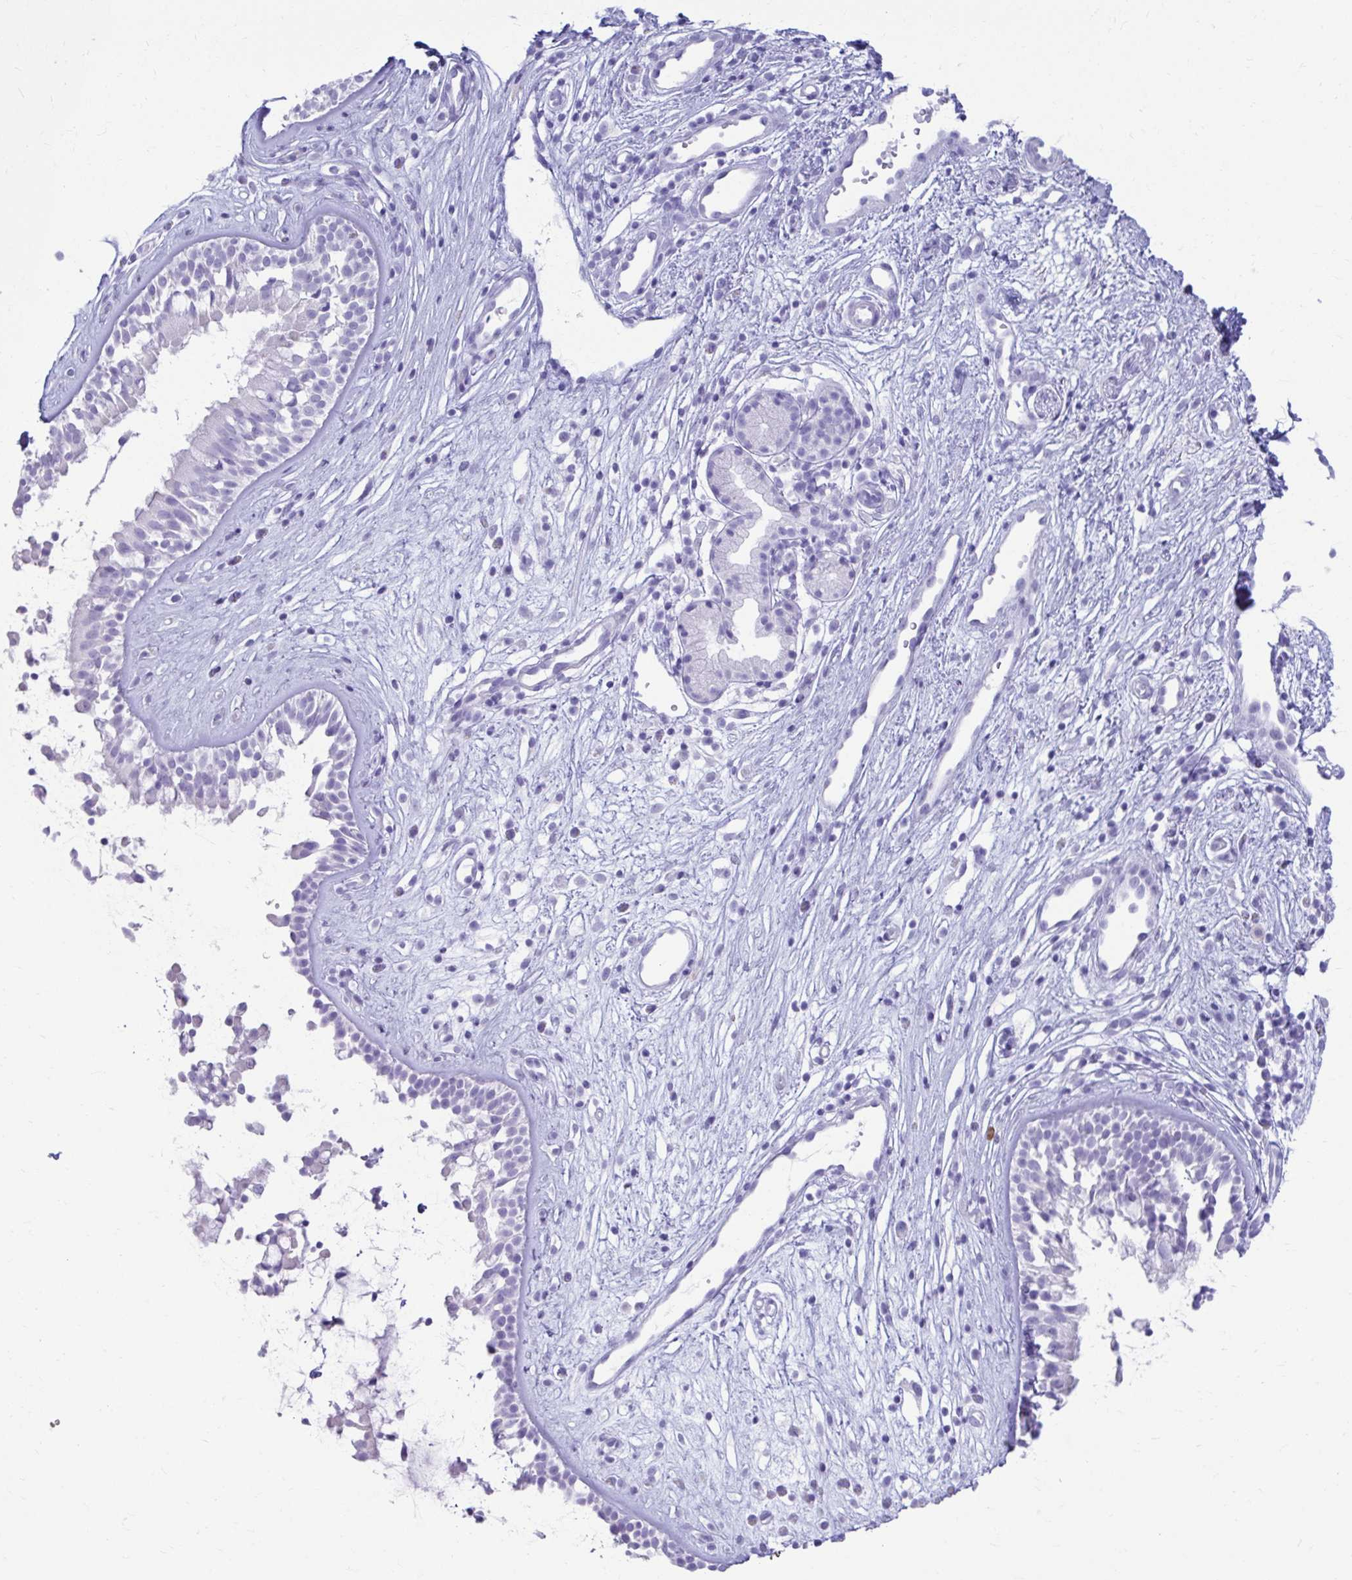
{"staining": {"intensity": "negative", "quantity": "none", "location": "none"}, "tissue": "nasopharynx", "cell_type": "Respiratory epithelial cells", "image_type": "normal", "snomed": [{"axis": "morphology", "description": "Normal tissue, NOS"}, {"axis": "topography", "description": "Nasopharynx"}], "caption": "The IHC image has no significant positivity in respiratory epithelial cells of nasopharynx.", "gene": "ATP4B", "patient": {"sex": "male", "age": 32}}